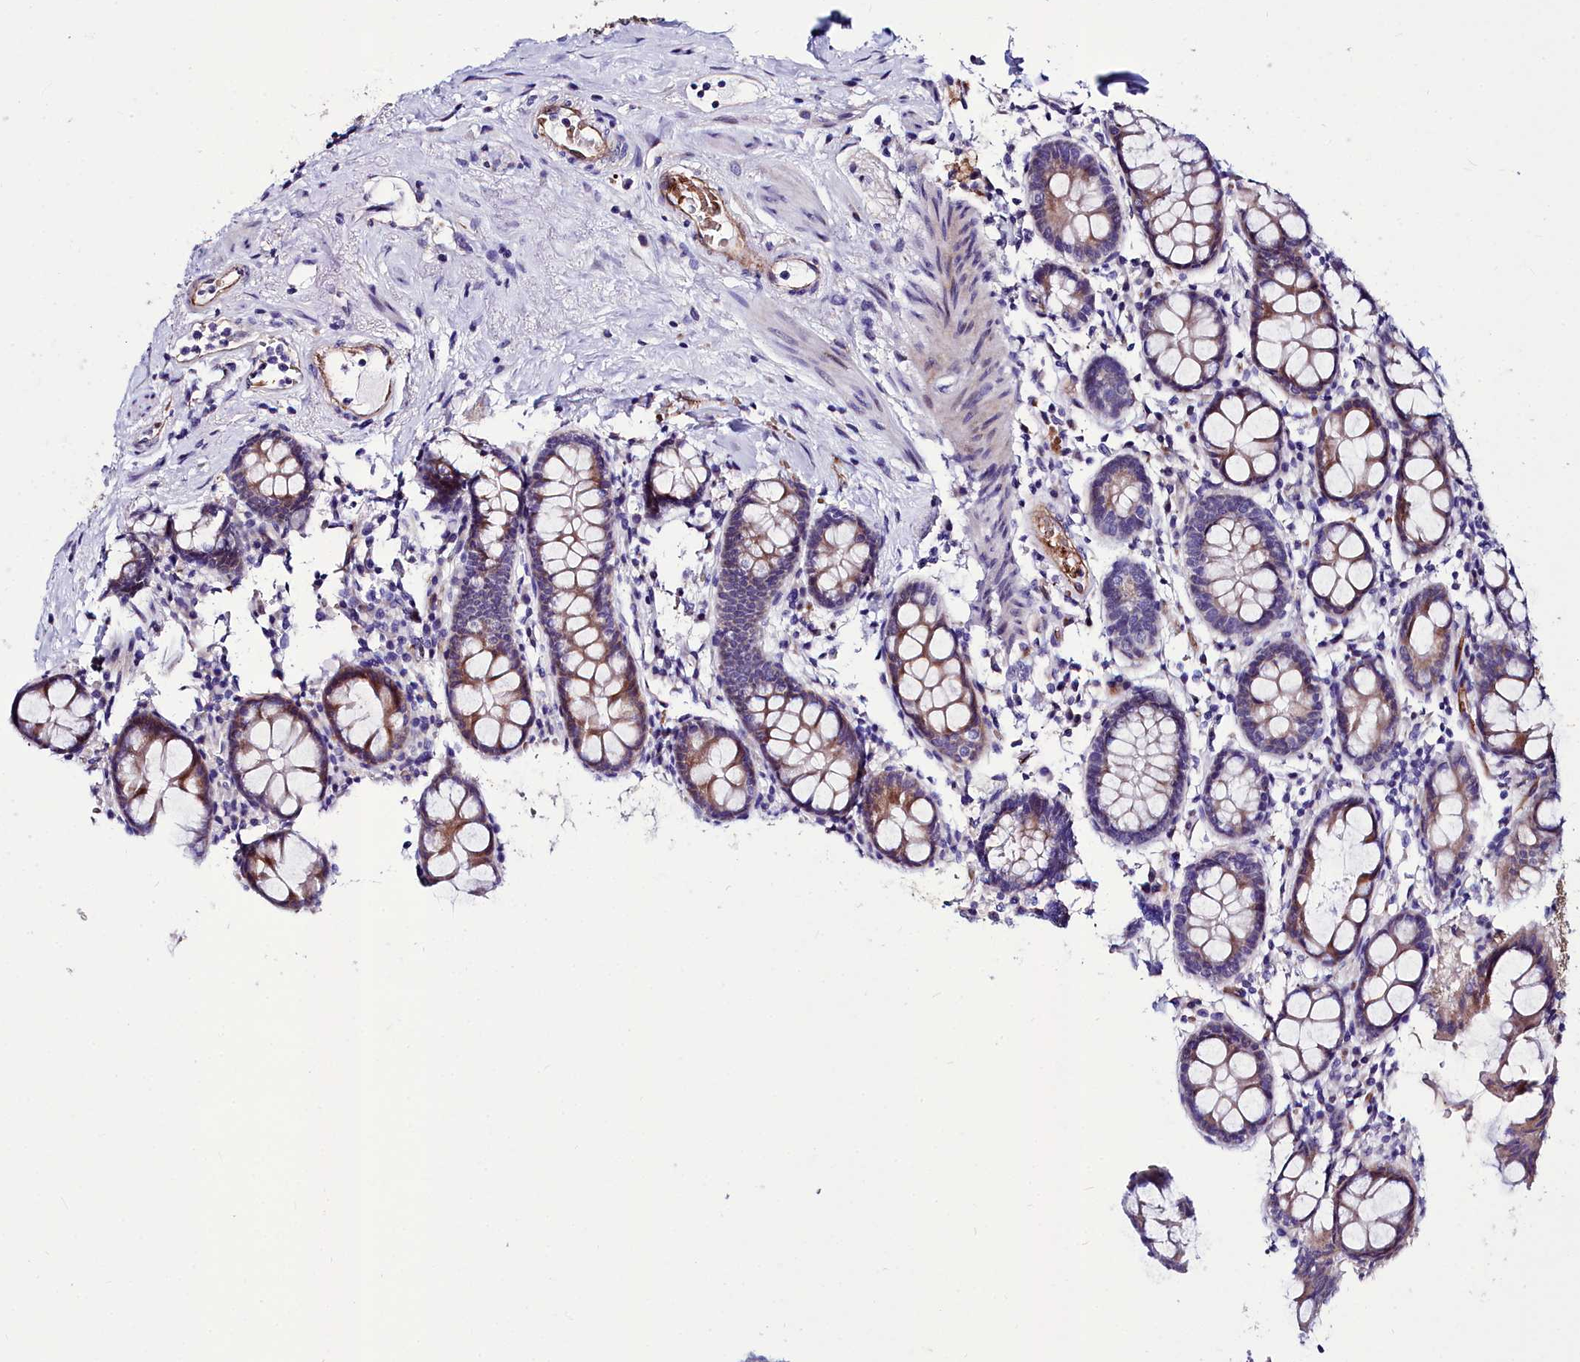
{"staining": {"intensity": "moderate", "quantity": ">75%", "location": "cytoplasmic/membranous"}, "tissue": "colon", "cell_type": "Endothelial cells", "image_type": "normal", "snomed": [{"axis": "morphology", "description": "Normal tissue, NOS"}, {"axis": "topography", "description": "Colon"}], "caption": "Human colon stained with a brown dye exhibits moderate cytoplasmic/membranous positive positivity in approximately >75% of endothelial cells.", "gene": "CYP4F11", "patient": {"sex": "female", "age": 79}}